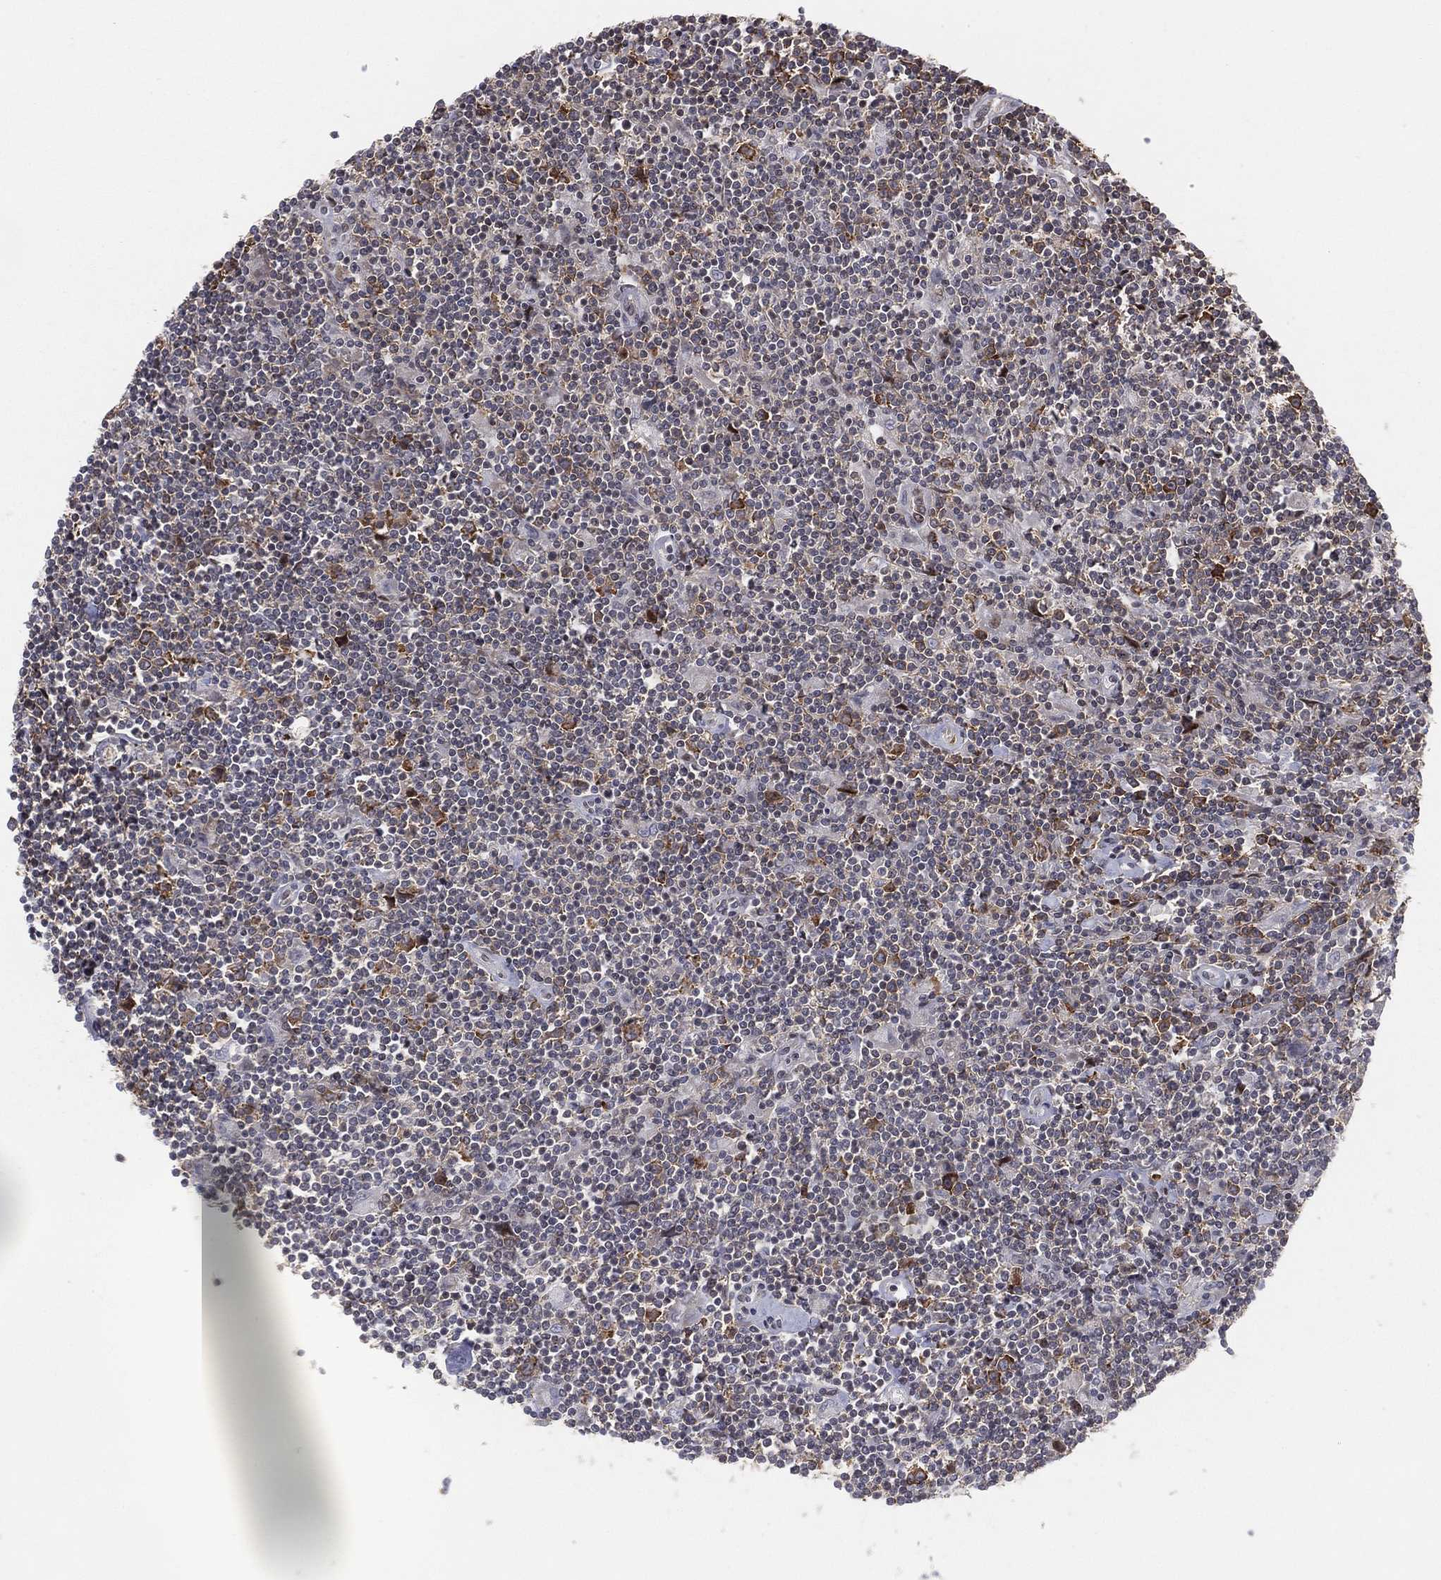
{"staining": {"intensity": "moderate", "quantity": "<25%", "location": "cytoplasmic/membranous"}, "tissue": "lymphoma", "cell_type": "Tumor cells", "image_type": "cancer", "snomed": [{"axis": "morphology", "description": "Hodgkin's disease, NOS"}, {"axis": "topography", "description": "Lymph node"}], "caption": "Protein analysis of Hodgkin's disease tissue demonstrates moderate cytoplasmic/membranous positivity in approximately <25% of tumor cells.", "gene": "TMTC4", "patient": {"sex": "male", "age": 40}}